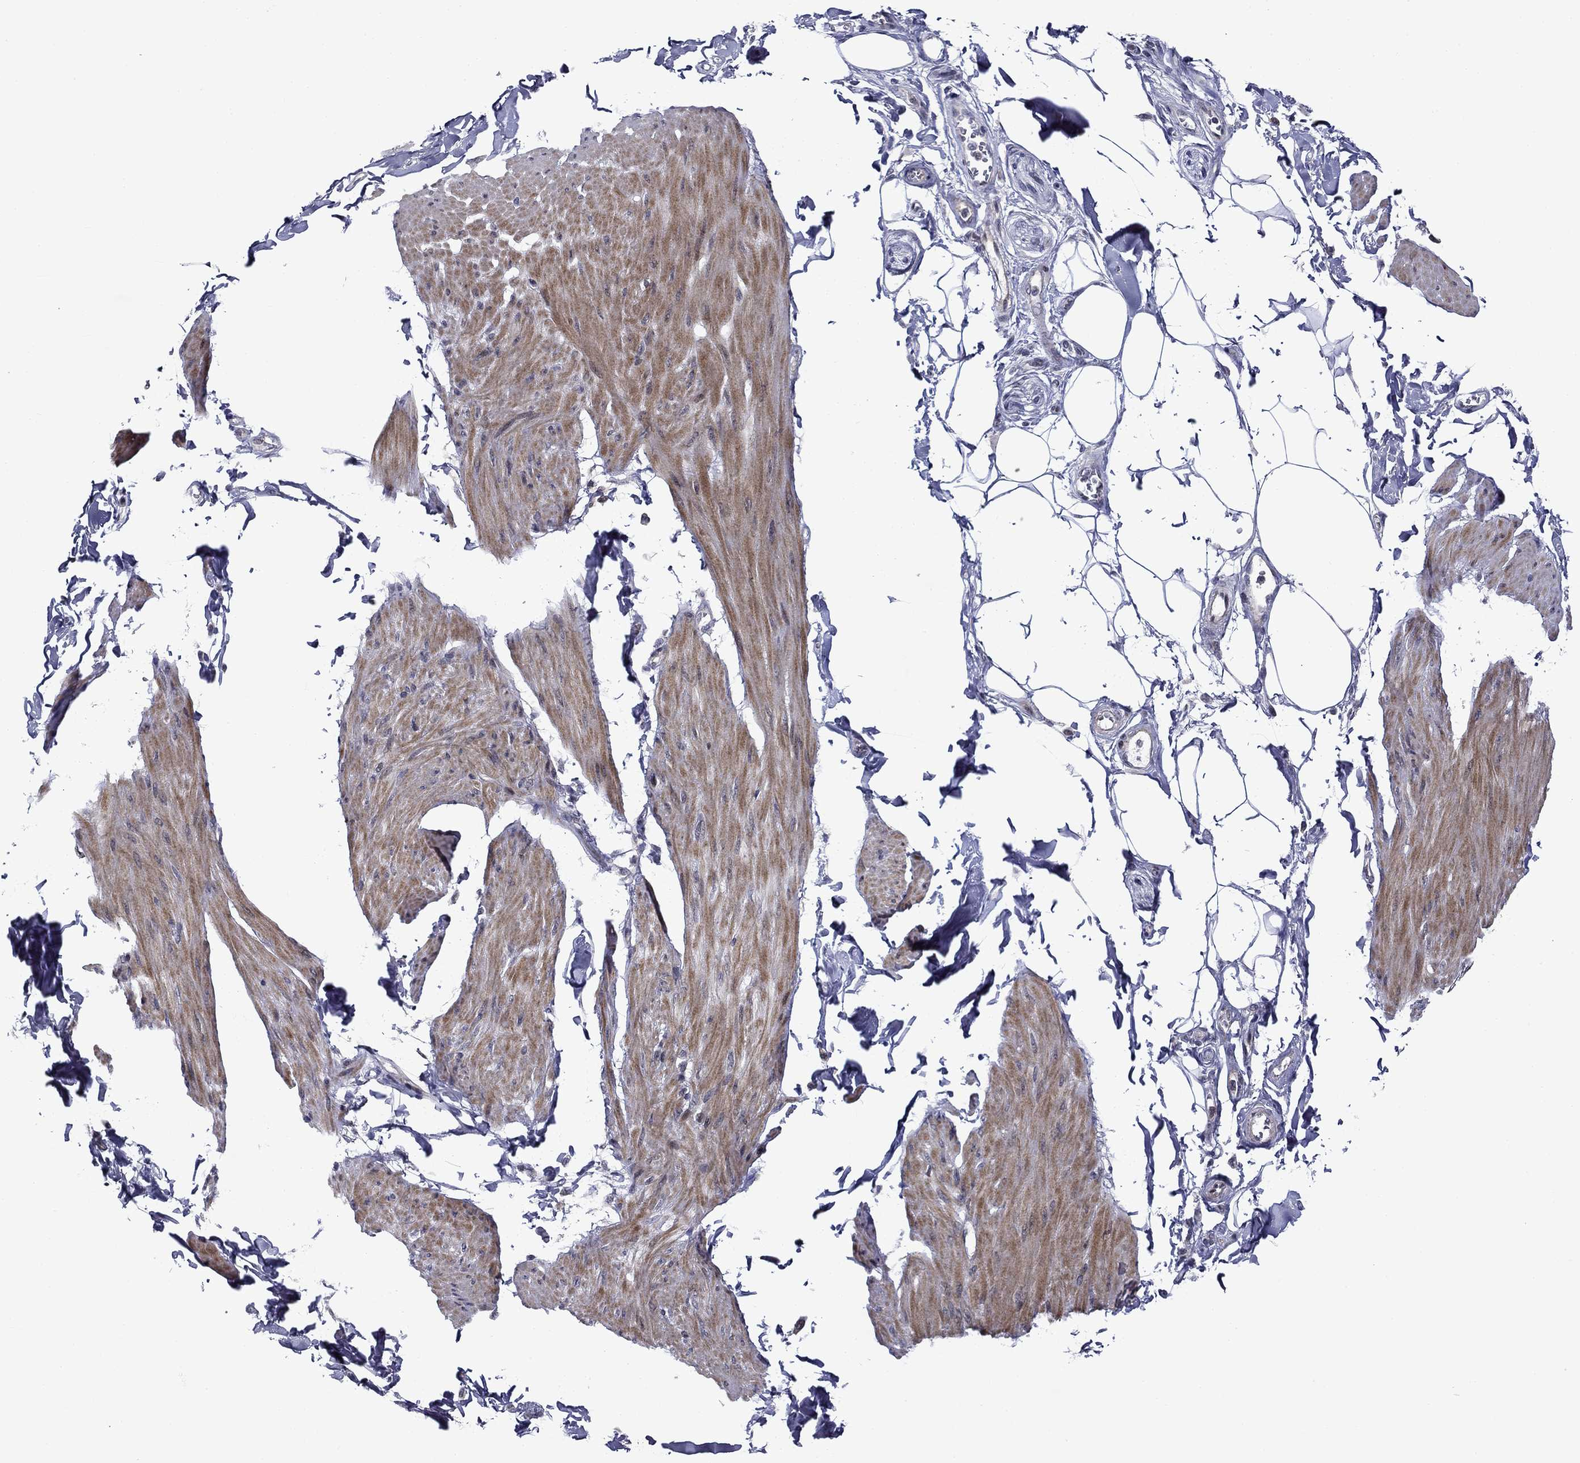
{"staining": {"intensity": "moderate", "quantity": "<25%", "location": "cytoplasmic/membranous"}, "tissue": "smooth muscle", "cell_type": "Smooth muscle cells", "image_type": "normal", "snomed": [{"axis": "morphology", "description": "Normal tissue, NOS"}, {"axis": "topography", "description": "Adipose tissue"}, {"axis": "topography", "description": "Smooth muscle"}, {"axis": "topography", "description": "Peripheral nerve tissue"}], "caption": "Protein staining of benign smooth muscle displays moderate cytoplasmic/membranous staining in about <25% of smooth muscle cells.", "gene": "B3GAT1", "patient": {"sex": "male", "age": 83}}